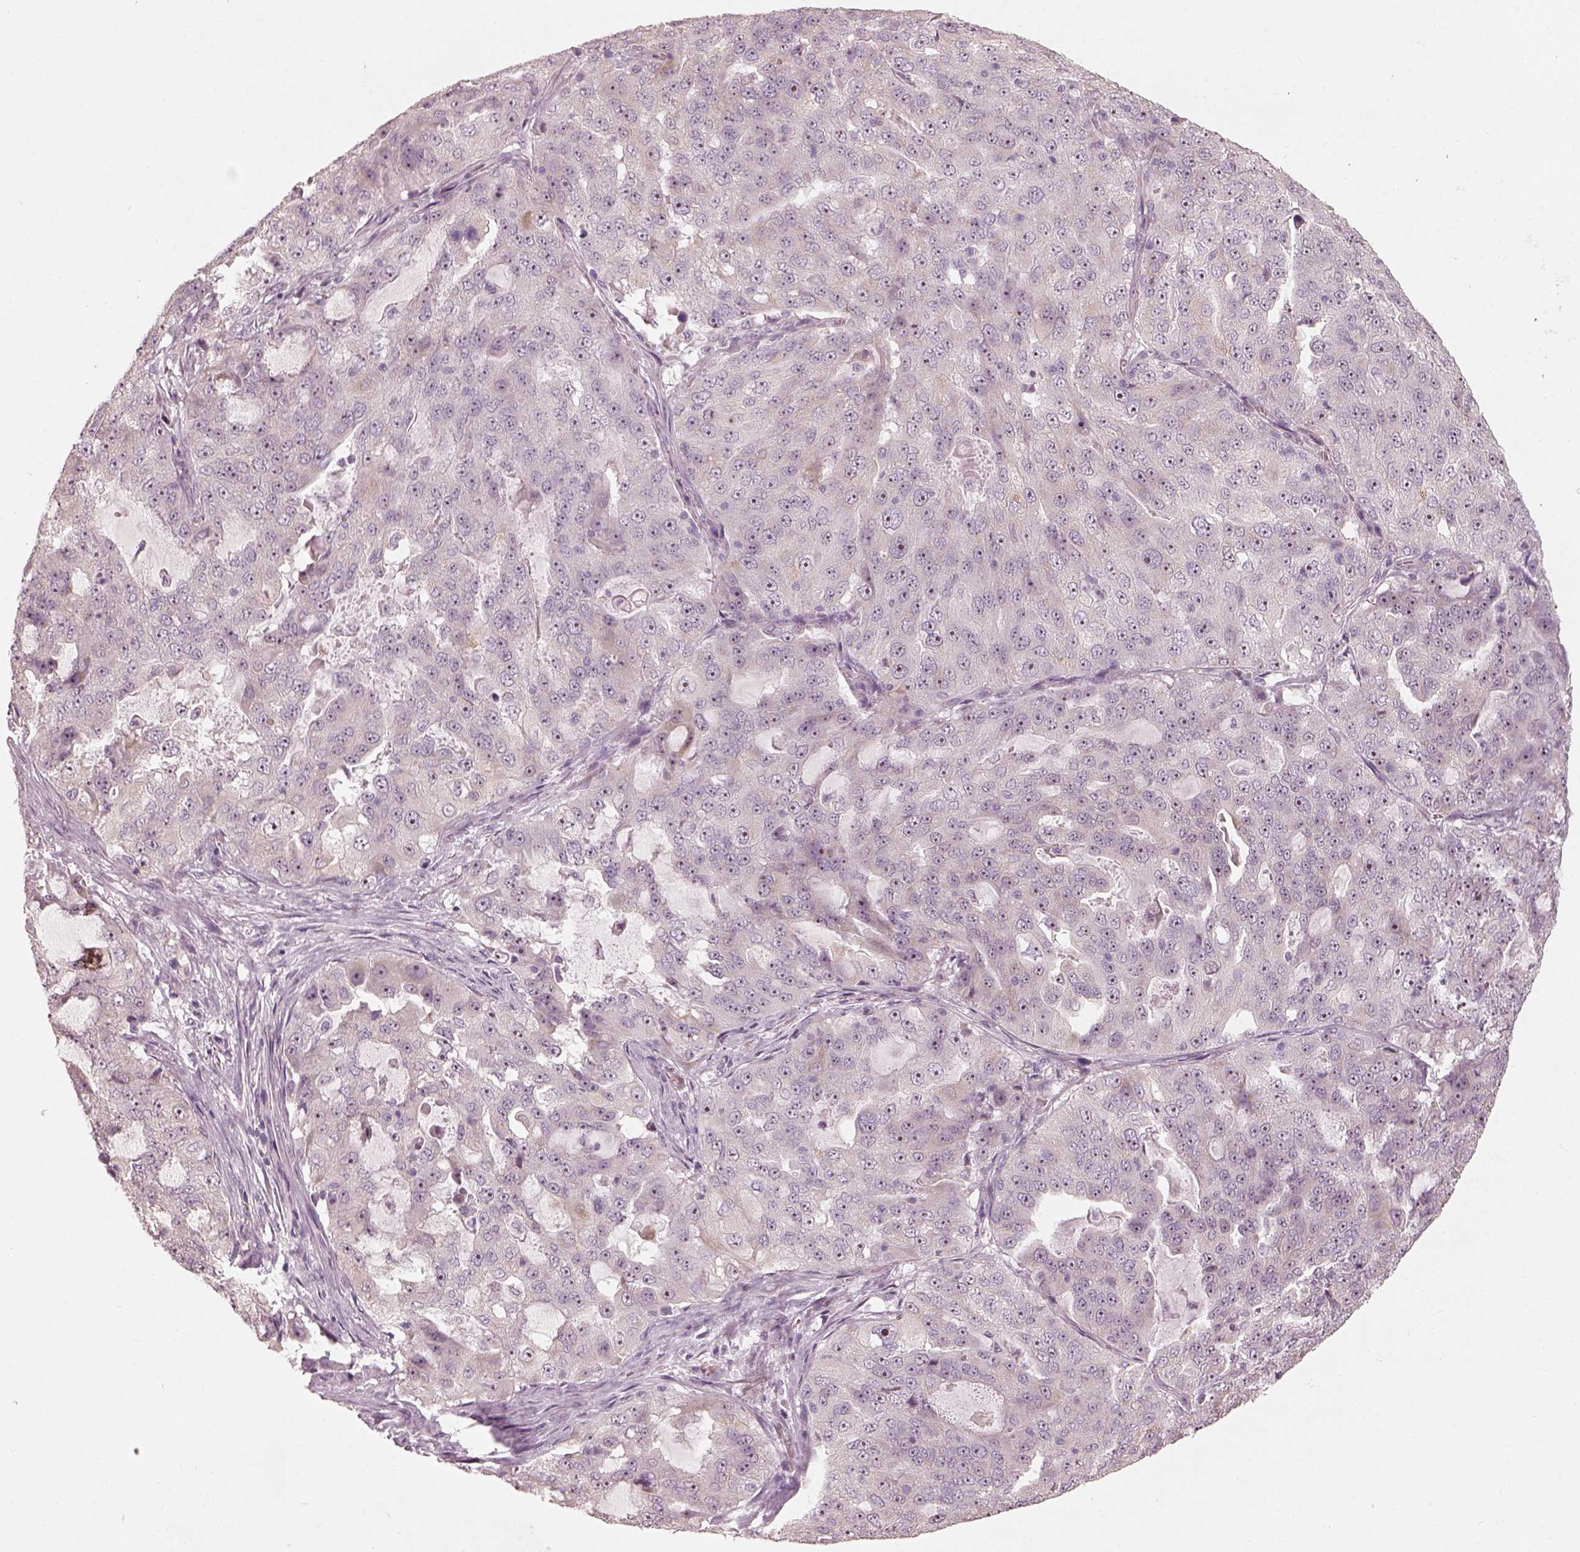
{"staining": {"intensity": "weak", "quantity": ">75%", "location": "nuclear"}, "tissue": "lung cancer", "cell_type": "Tumor cells", "image_type": "cancer", "snomed": [{"axis": "morphology", "description": "Adenocarcinoma, NOS"}, {"axis": "topography", "description": "Lung"}], "caption": "High-power microscopy captured an immunohistochemistry image of lung cancer, revealing weak nuclear expression in about >75% of tumor cells. The protein is shown in brown color, while the nuclei are stained blue.", "gene": "CDS1", "patient": {"sex": "female", "age": 61}}